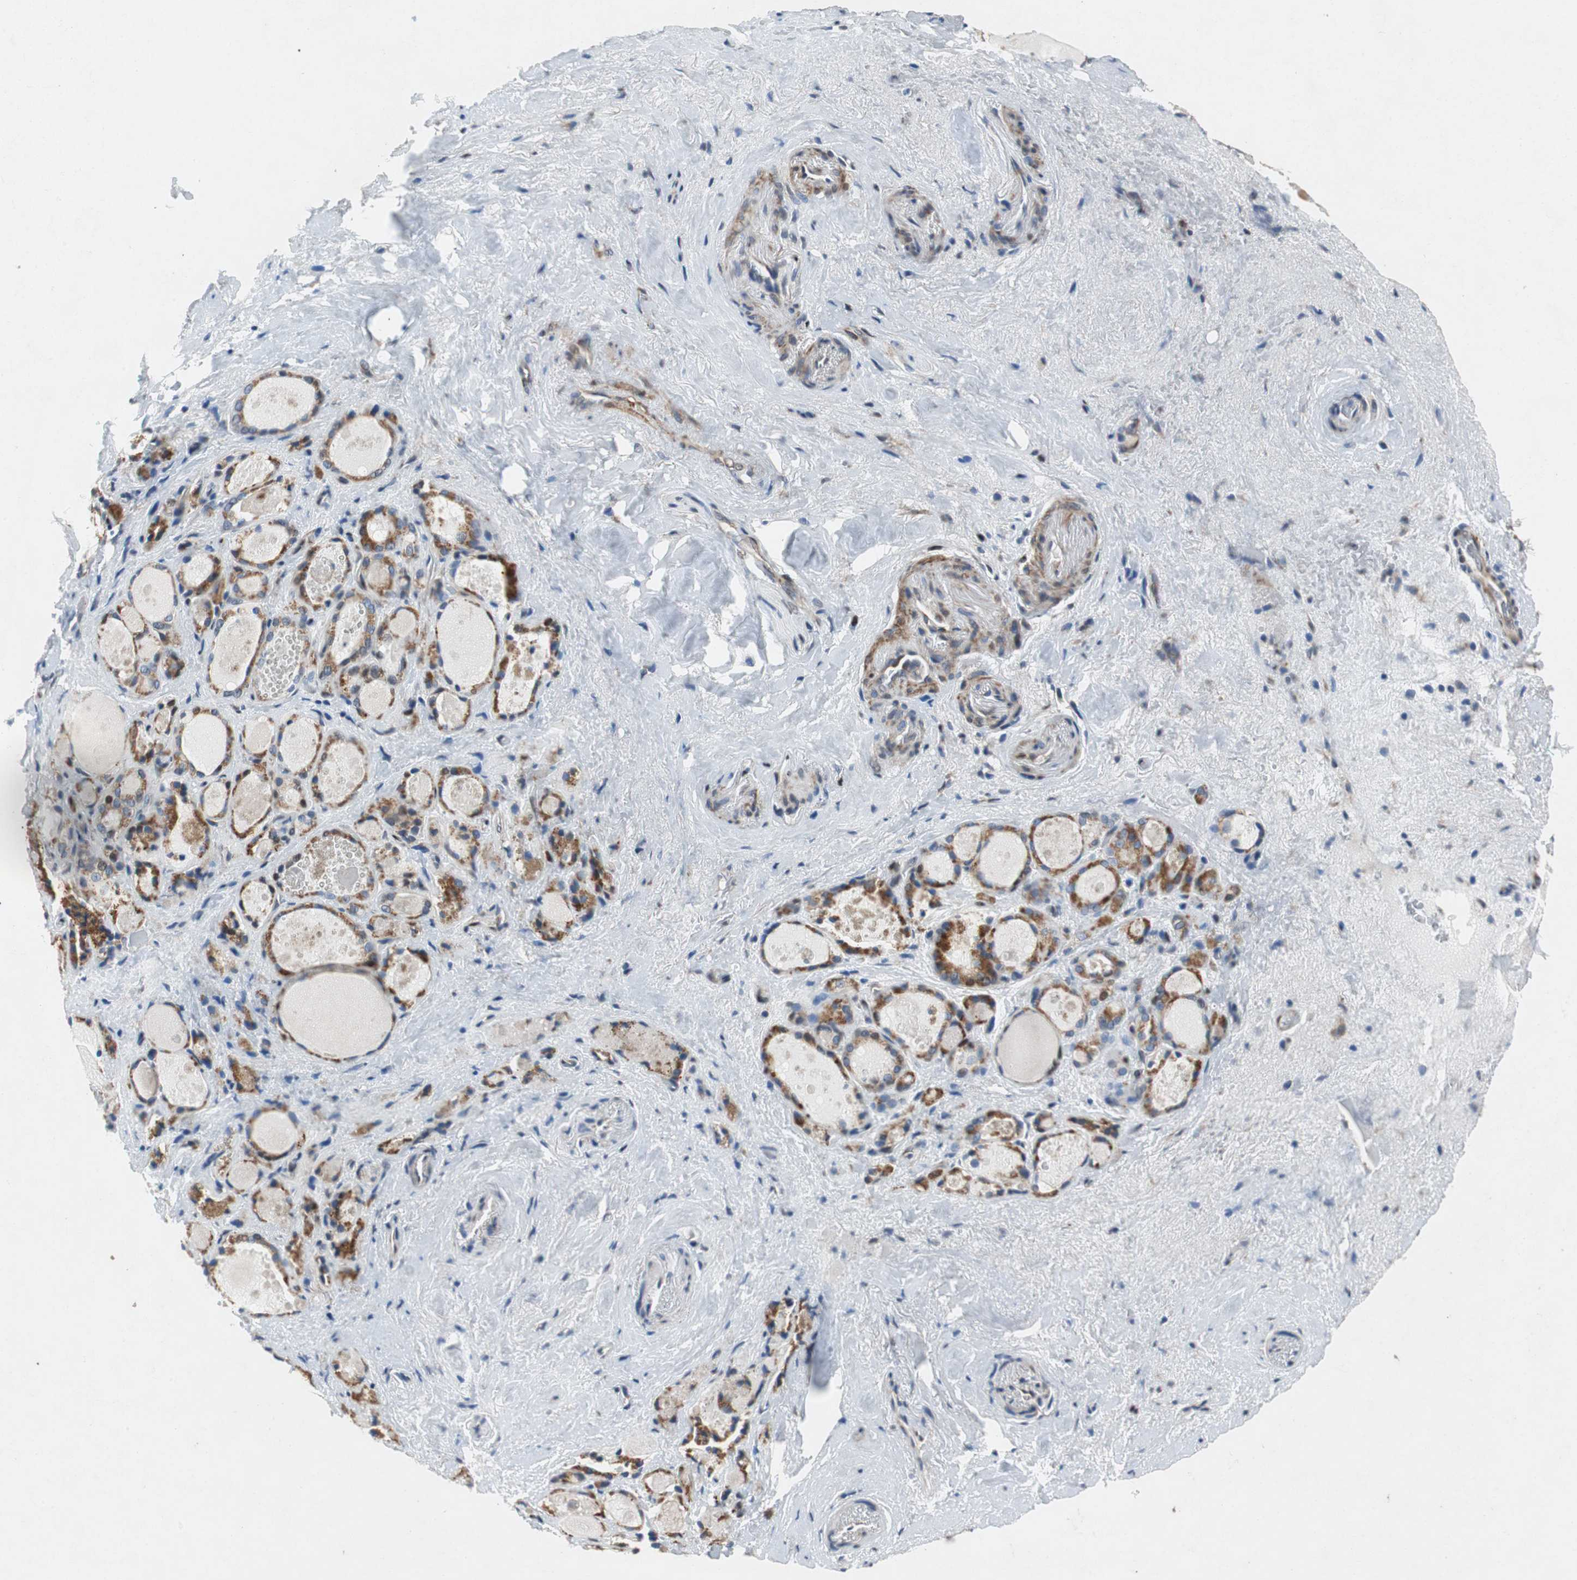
{"staining": {"intensity": "strong", "quantity": ">75%", "location": "cytoplasmic/membranous"}, "tissue": "thyroid gland", "cell_type": "Glandular cells", "image_type": "normal", "snomed": [{"axis": "morphology", "description": "Normal tissue, NOS"}, {"axis": "topography", "description": "Thyroid gland"}], "caption": "Immunohistochemistry micrograph of normal thyroid gland: human thyroid gland stained using immunohistochemistry (IHC) shows high levels of strong protein expression localized specifically in the cytoplasmic/membranous of glandular cells, appearing as a cytoplasmic/membranous brown color.", "gene": "RPL35", "patient": {"sex": "female", "age": 75}}